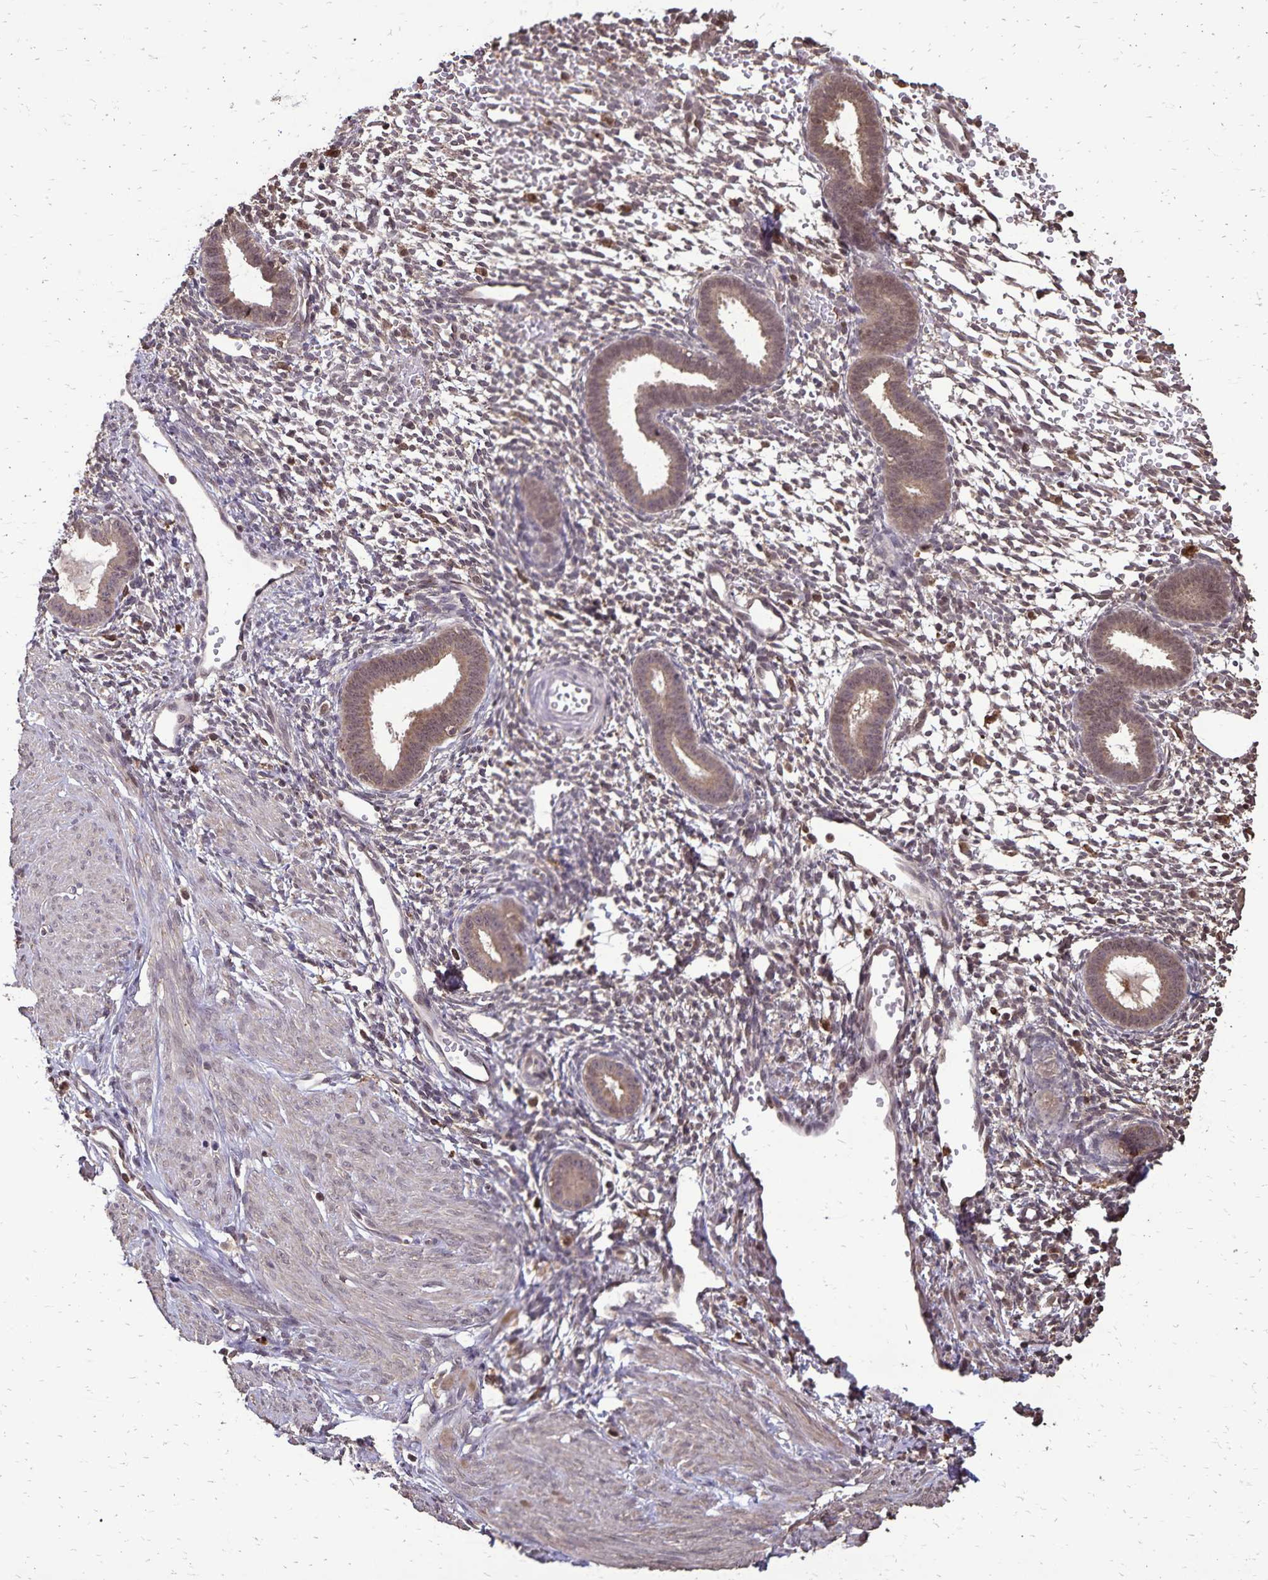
{"staining": {"intensity": "weak", "quantity": "25%-75%", "location": "cytoplasmic/membranous"}, "tissue": "endometrium", "cell_type": "Cells in endometrial stroma", "image_type": "normal", "snomed": [{"axis": "morphology", "description": "Normal tissue, NOS"}, {"axis": "topography", "description": "Endometrium"}], "caption": "This is a micrograph of immunohistochemistry (IHC) staining of normal endometrium, which shows weak positivity in the cytoplasmic/membranous of cells in endometrial stroma.", "gene": "CHMP1B", "patient": {"sex": "female", "age": 36}}